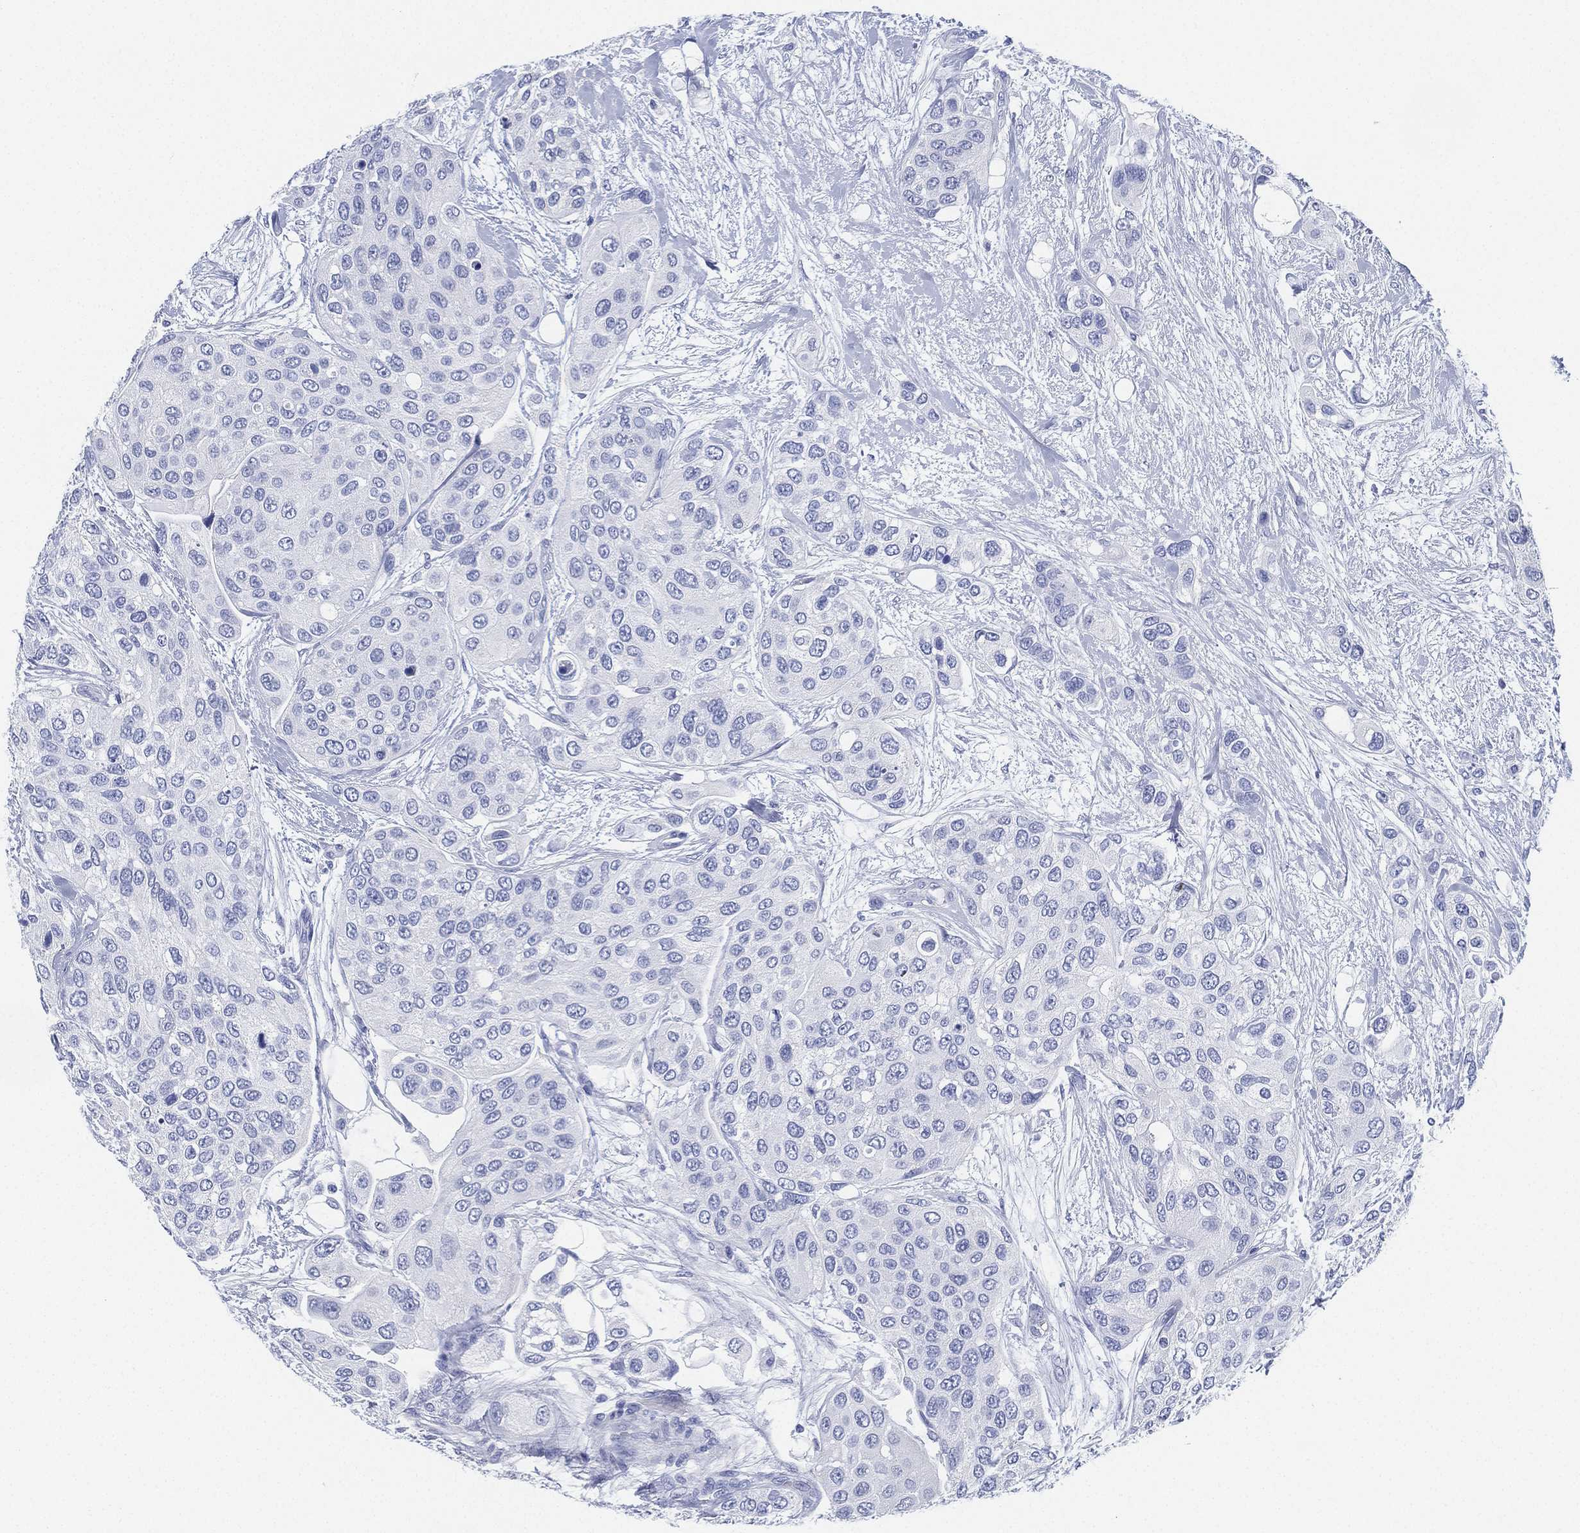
{"staining": {"intensity": "negative", "quantity": "none", "location": "none"}, "tissue": "urothelial cancer", "cell_type": "Tumor cells", "image_type": "cancer", "snomed": [{"axis": "morphology", "description": "Urothelial carcinoma, High grade"}, {"axis": "topography", "description": "Urinary bladder"}], "caption": "Tumor cells are negative for protein expression in human high-grade urothelial carcinoma.", "gene": "DEFB121", "patient": {"sex": "male", "age": 77}}